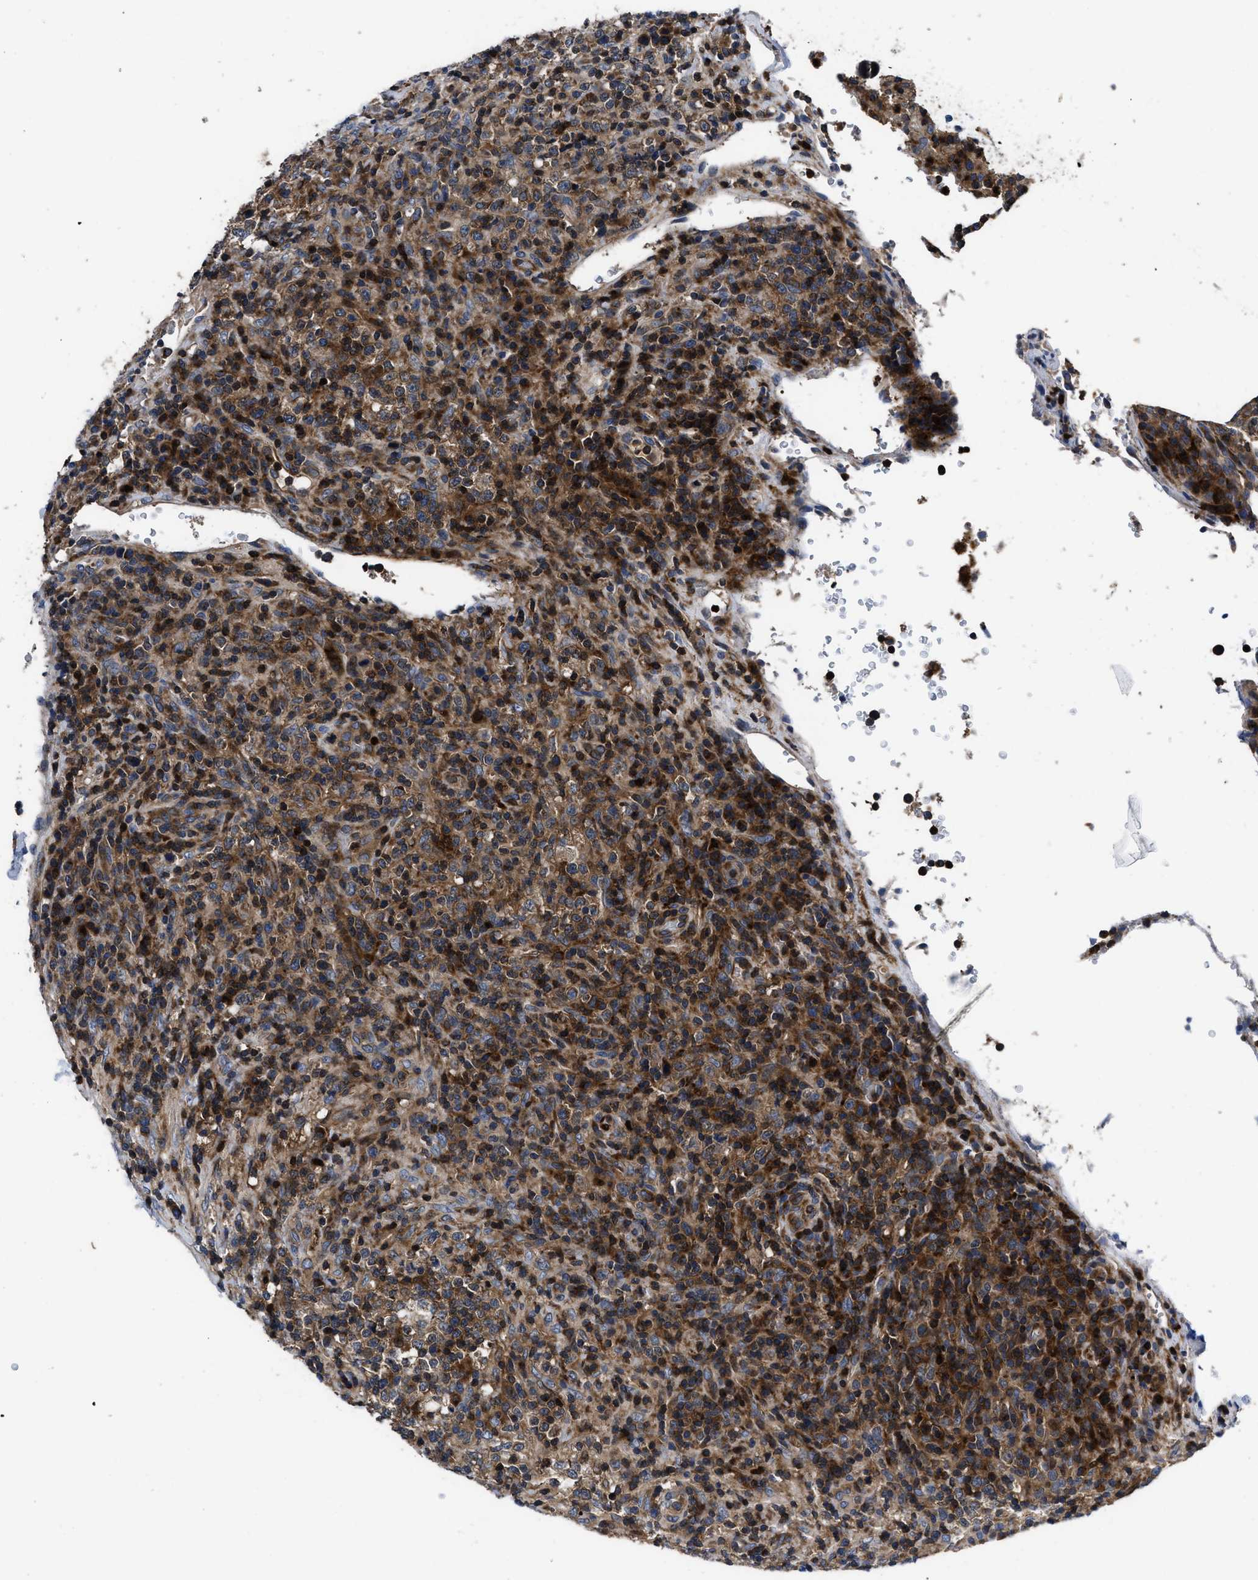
{"staining": {"intensity": "moderate", "quantity": ">75%", "location": "cytoplasmic/membranous"}, "tissue": "lymphoma", "cell_type": "Tumor cells", "image_type": "cancer", "snomed": [{"axis": "morphology", "description": "Malignant lymphoma, non-Hodgkin's type, High grade"}, {"axis": "topography", "description": "Lymph node"}], "caption": "High-grade malignant lymphoma, non-Hodgkin's type stained with DAB (3,3'-diaminobenzidine) immunohistochemistry reveals medium levels of moderate cytoplasmic/membranous staining in about >75% of tumor cells.", "gene": "YBEY", "patient": {"sex": "female", "age": 76}}